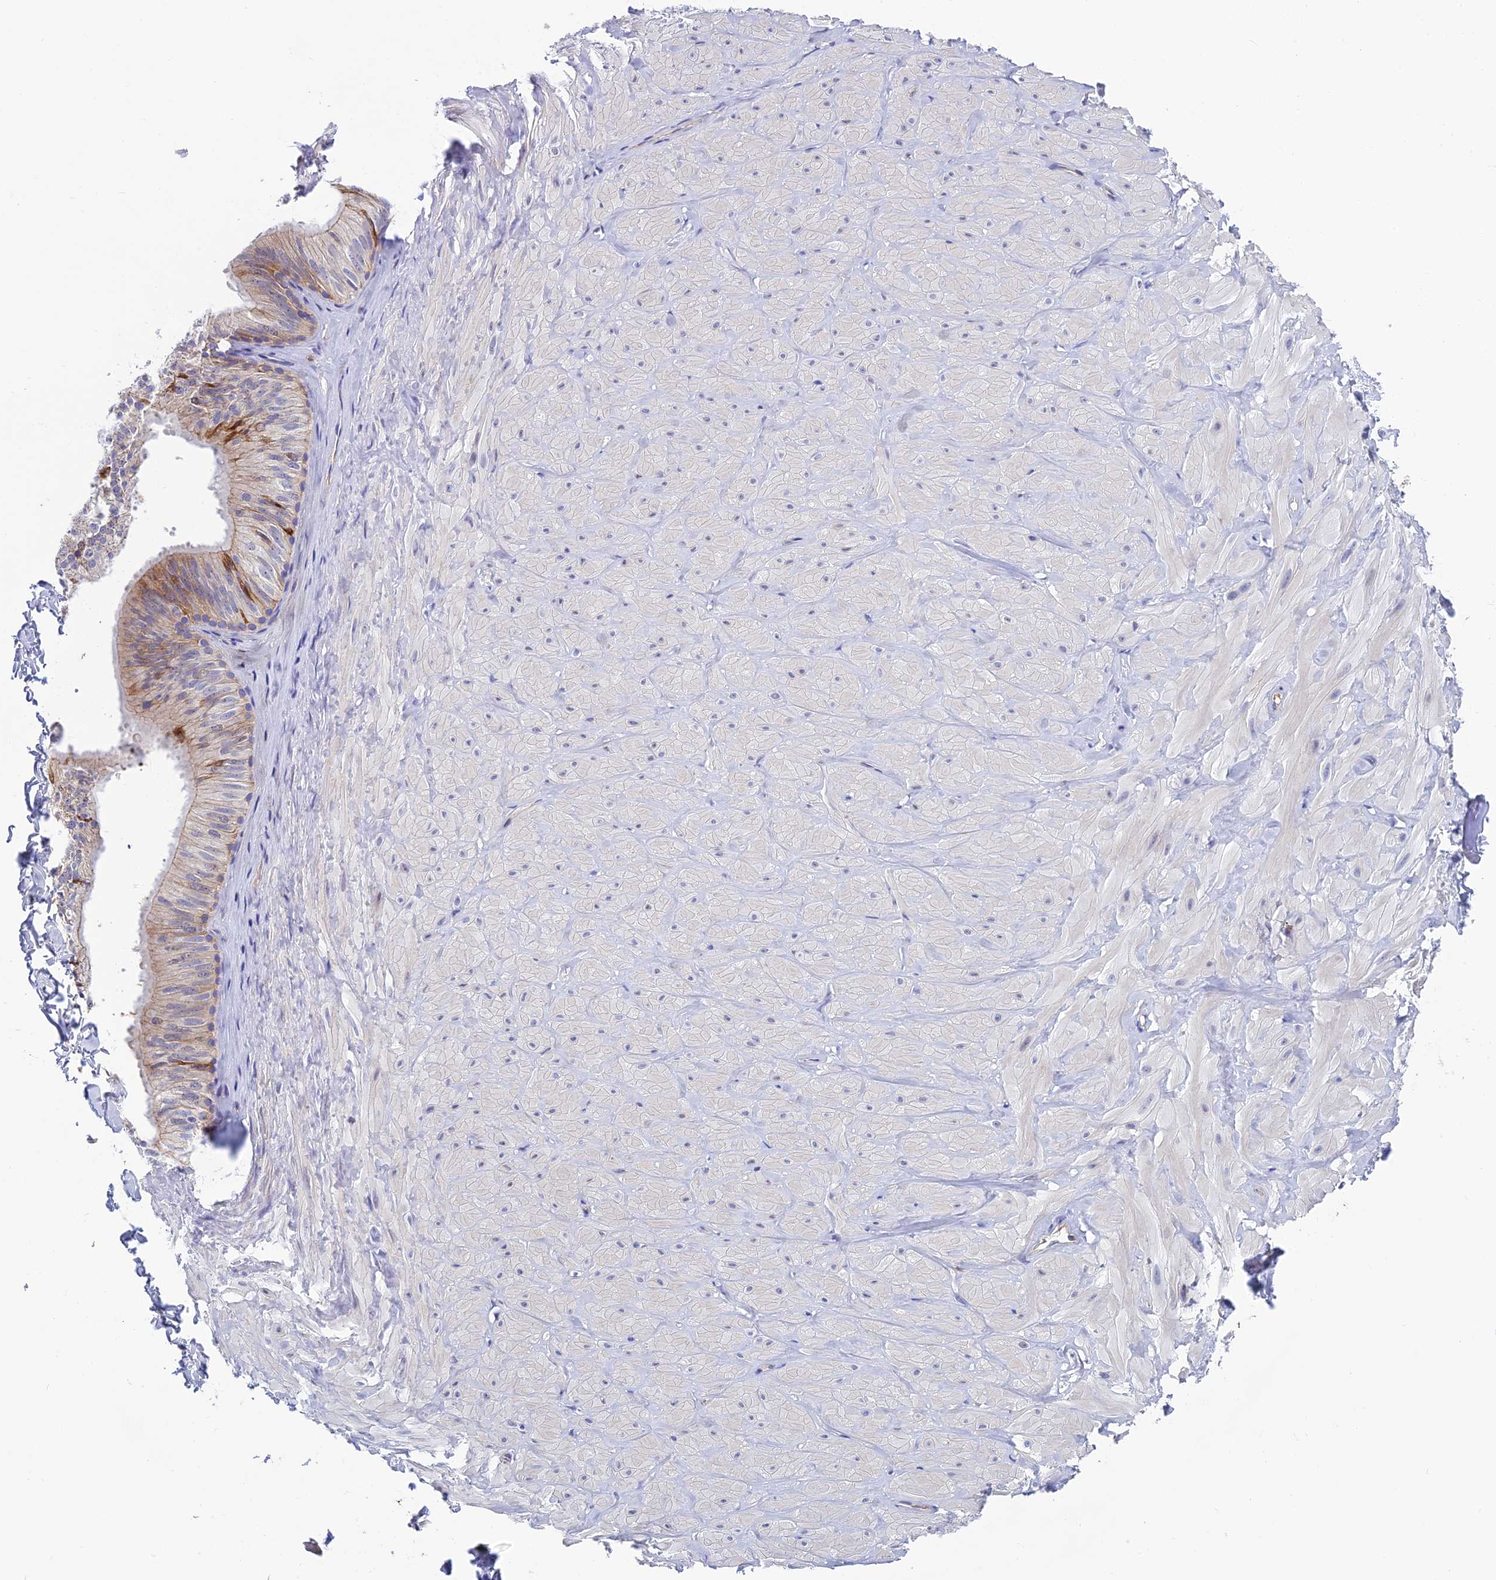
{"staining": {"intensity": "negative", "quantity": "none", "location": "none"}, "tissue": "adipose tissue", "cell_type": "Adipocytes", "image_type": "normal", "snomed": [{"axis": "morphology", "description": "Normal tissue, NOS"}, {"axis": "topography", "description": "Adipose tissue"}, {"axis": "topography", "description": "Vascular tissue"}, {"axis": "topography", "description": "Peripheral nerve tissue"}], "caption": "Benign adipose tissue was stained to show a protein in brown. There is no significant staining in adipocytes. (Brightfield microscopy of DAB immunohistochemistry (IHC) at high magnification).", "gene": "MACIR", "patient": {"sex": "male", "age": 25}}